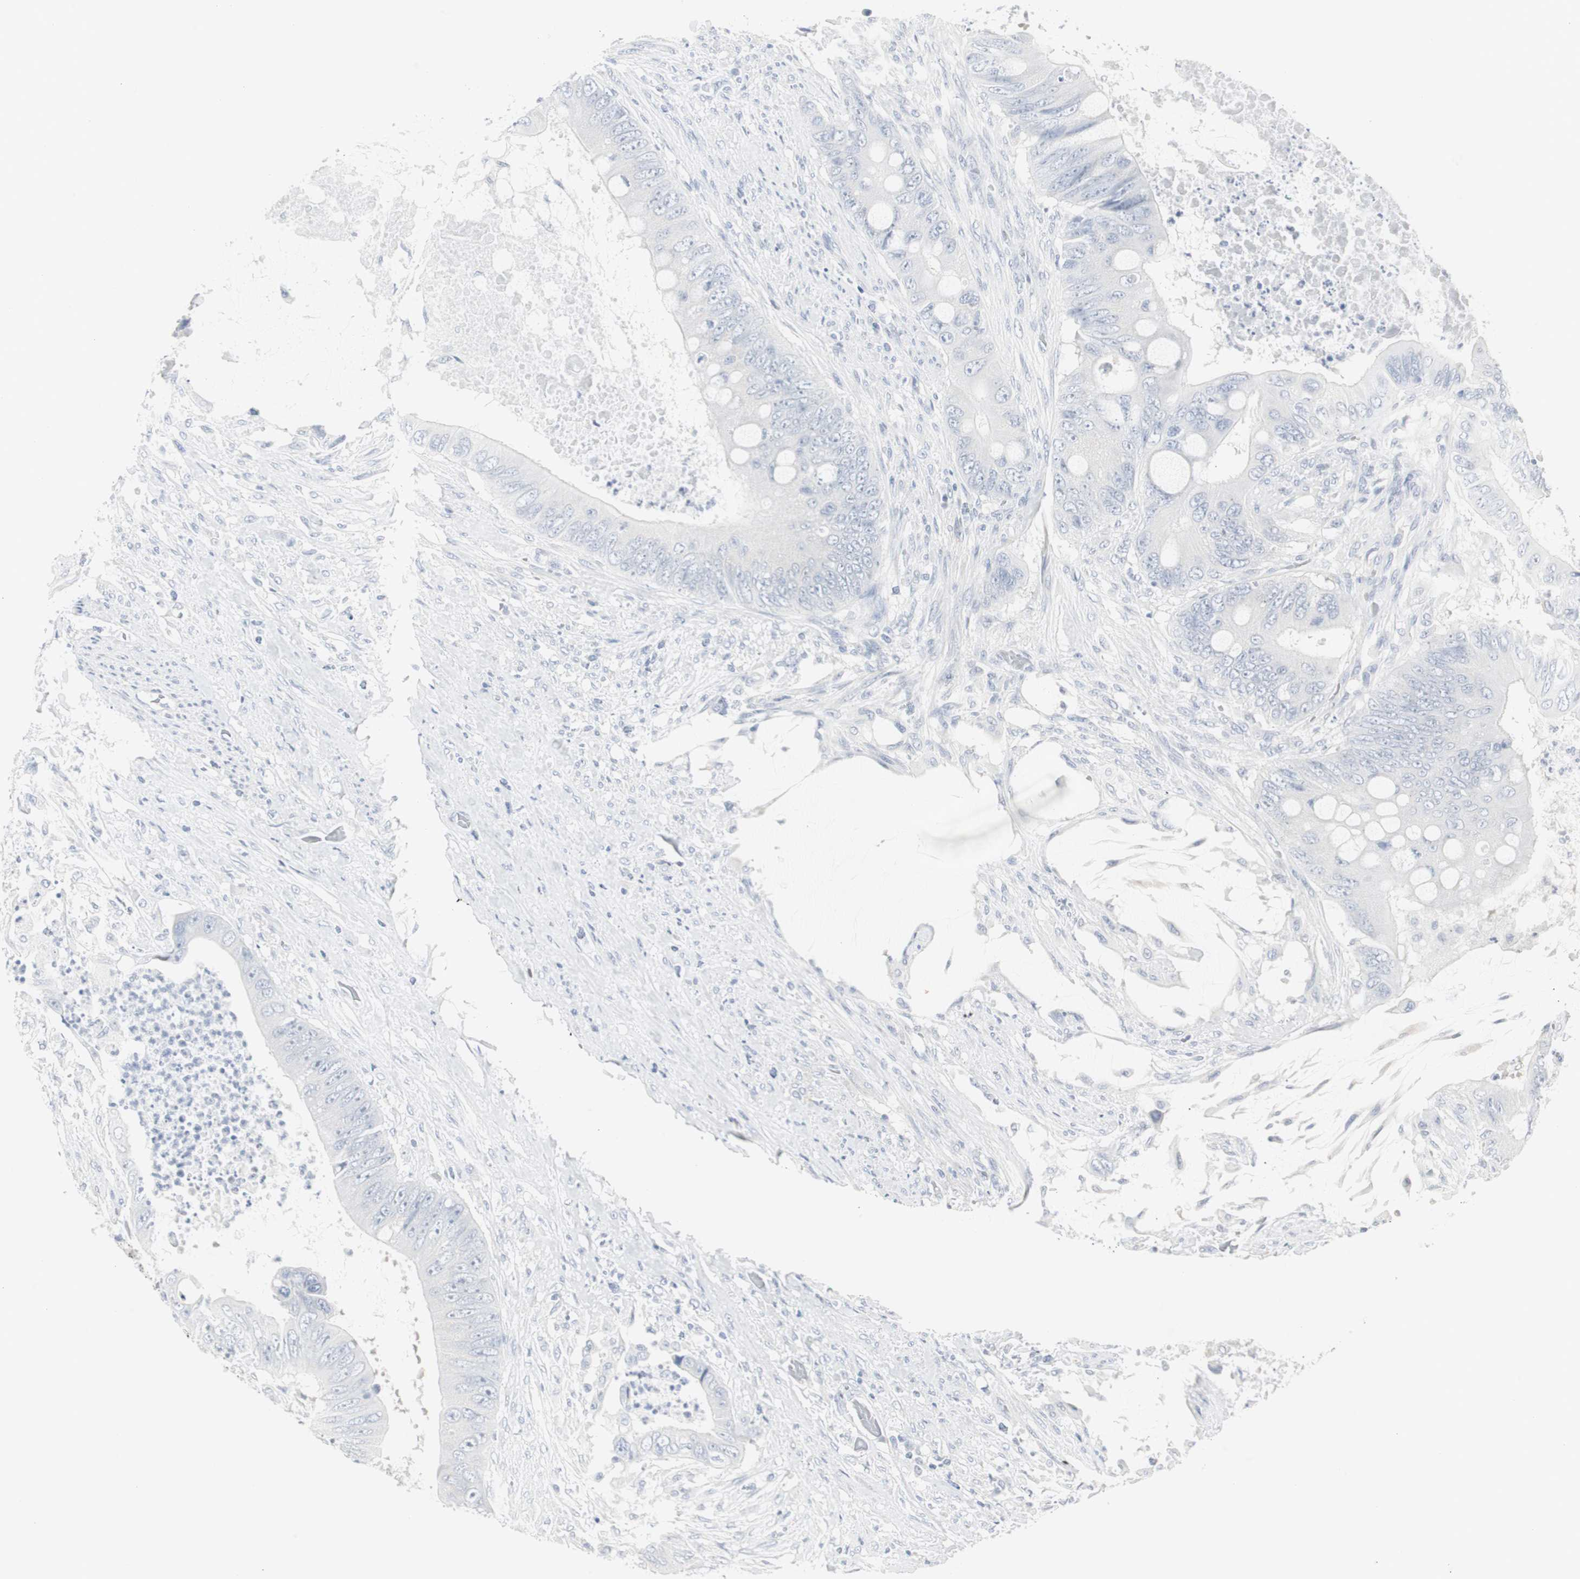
{"staining": {"intensity": "negative", "quantity": "none", "location": "none"}, "tissue": "colorectal cancer", "cell_type": "Tumor cells", "image_type": "cancer", "snomed": [{"axis": "morphology", "description": "Adenocarcinoma, NOS"}, {"axis": "topography", "description": "Rectum"}], "caption": "High power microscopy micrograph of an immunohistochemistry image of colorectal cancer (adenocarcinoma), revealing no significant expression in tumor cells.", "gene": "S100A7", "patient": {"sex": "female", "age": 77}}